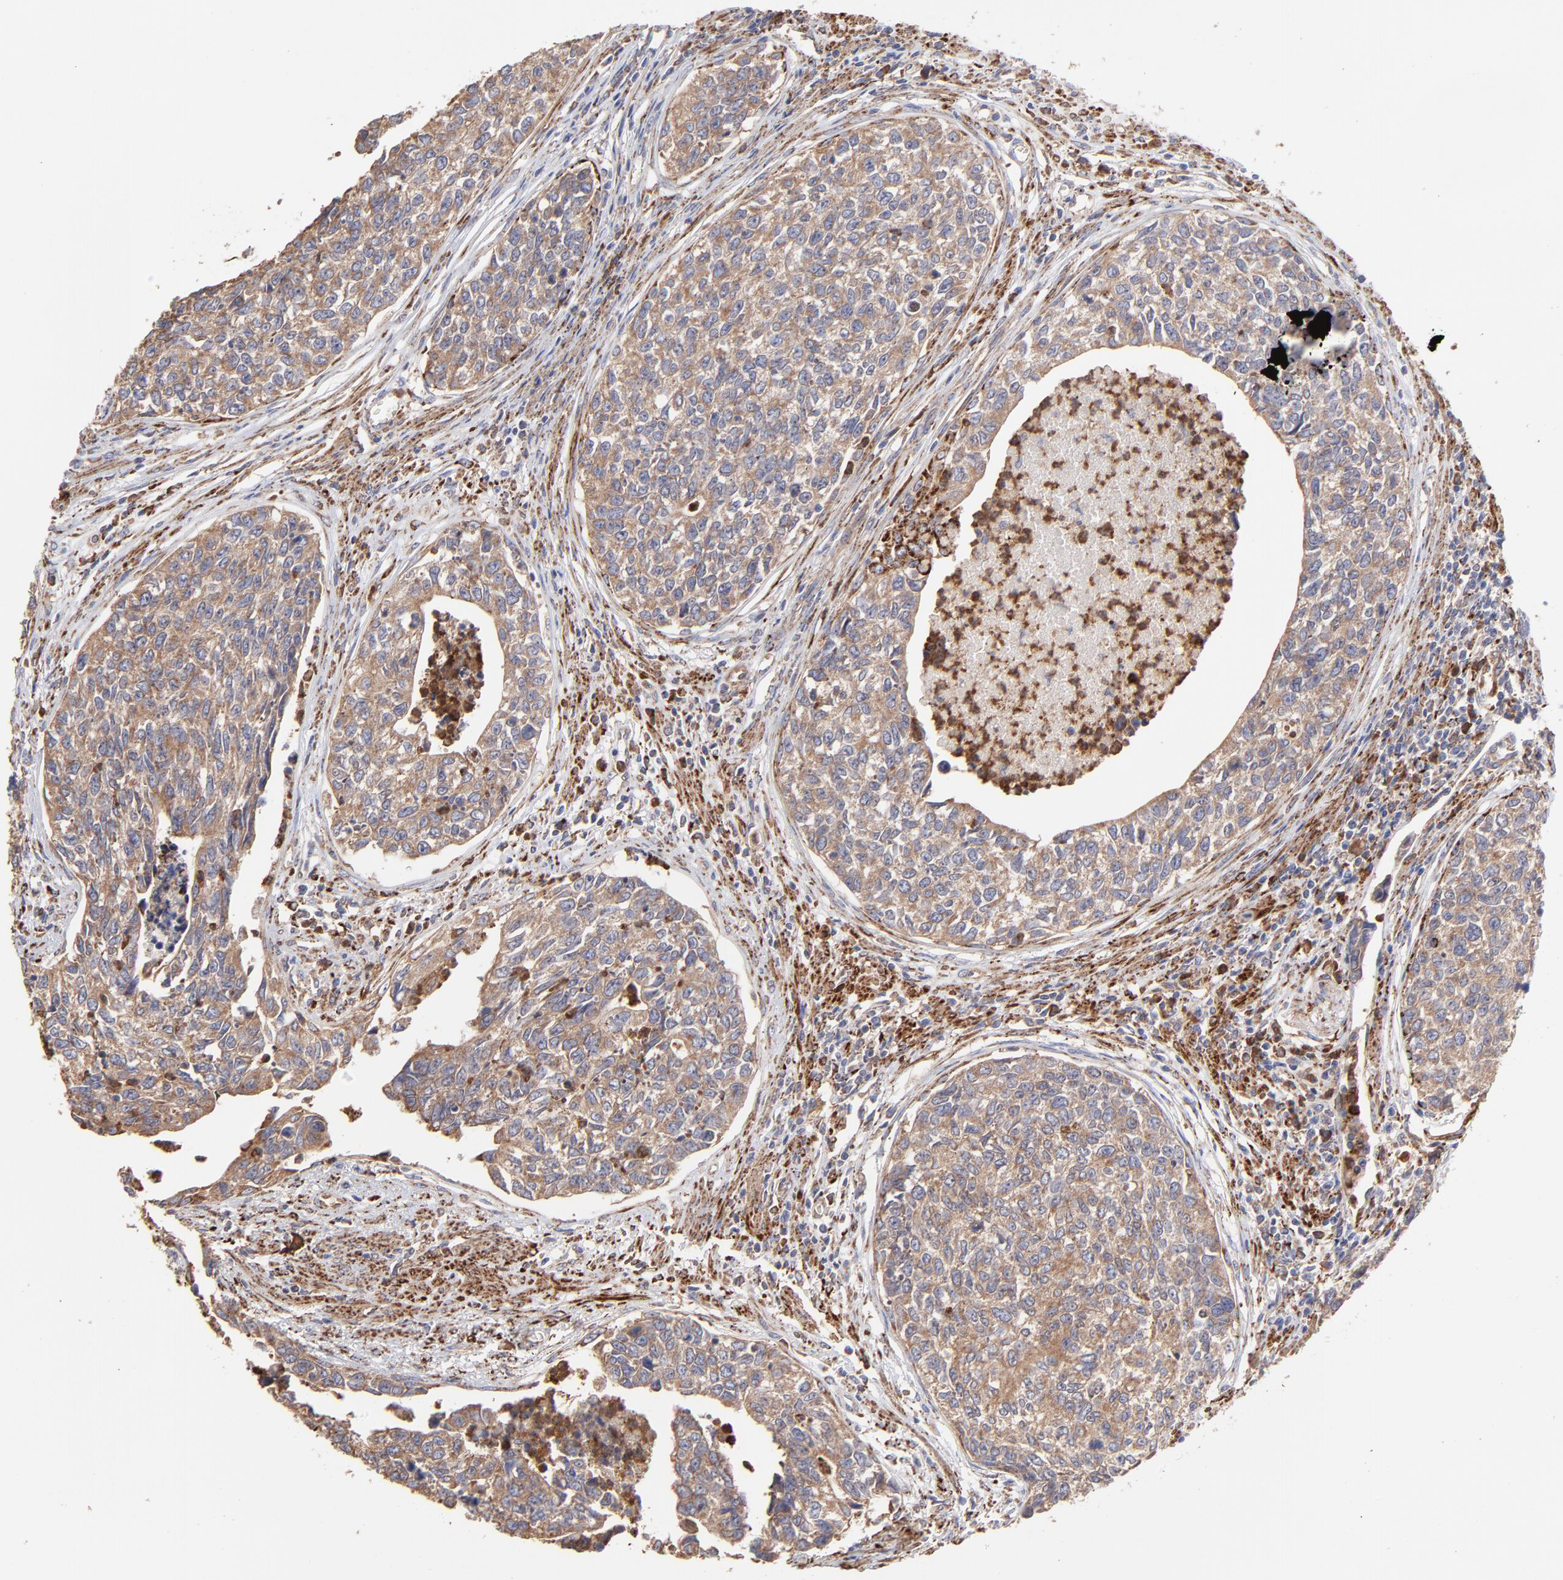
{"staining": {"intensity": "moderate", "quantity": ">75%", "location": "cytoplasmic/membranous"}, "tissue": "urothelial cancer", "cell_type": "Tumor cells", "image_type": "cancer", "snomed": [{"axis": "morphology", "description": "Urothelial carcinoma, High grade"}, {"axis": "topography", "description": "Urinary bladder"}], "caption": "Immunohistochemical staining of human urothelial carcinoma (high-grade) demonstrates moderate cytoplasmic/membranous protein positivity in about >75% of tumor cells. The protein is shown in brown color, while the nuclei are stained blue.", "gene": "PFKM", "patient": {"sex": "male", "age": 81}}